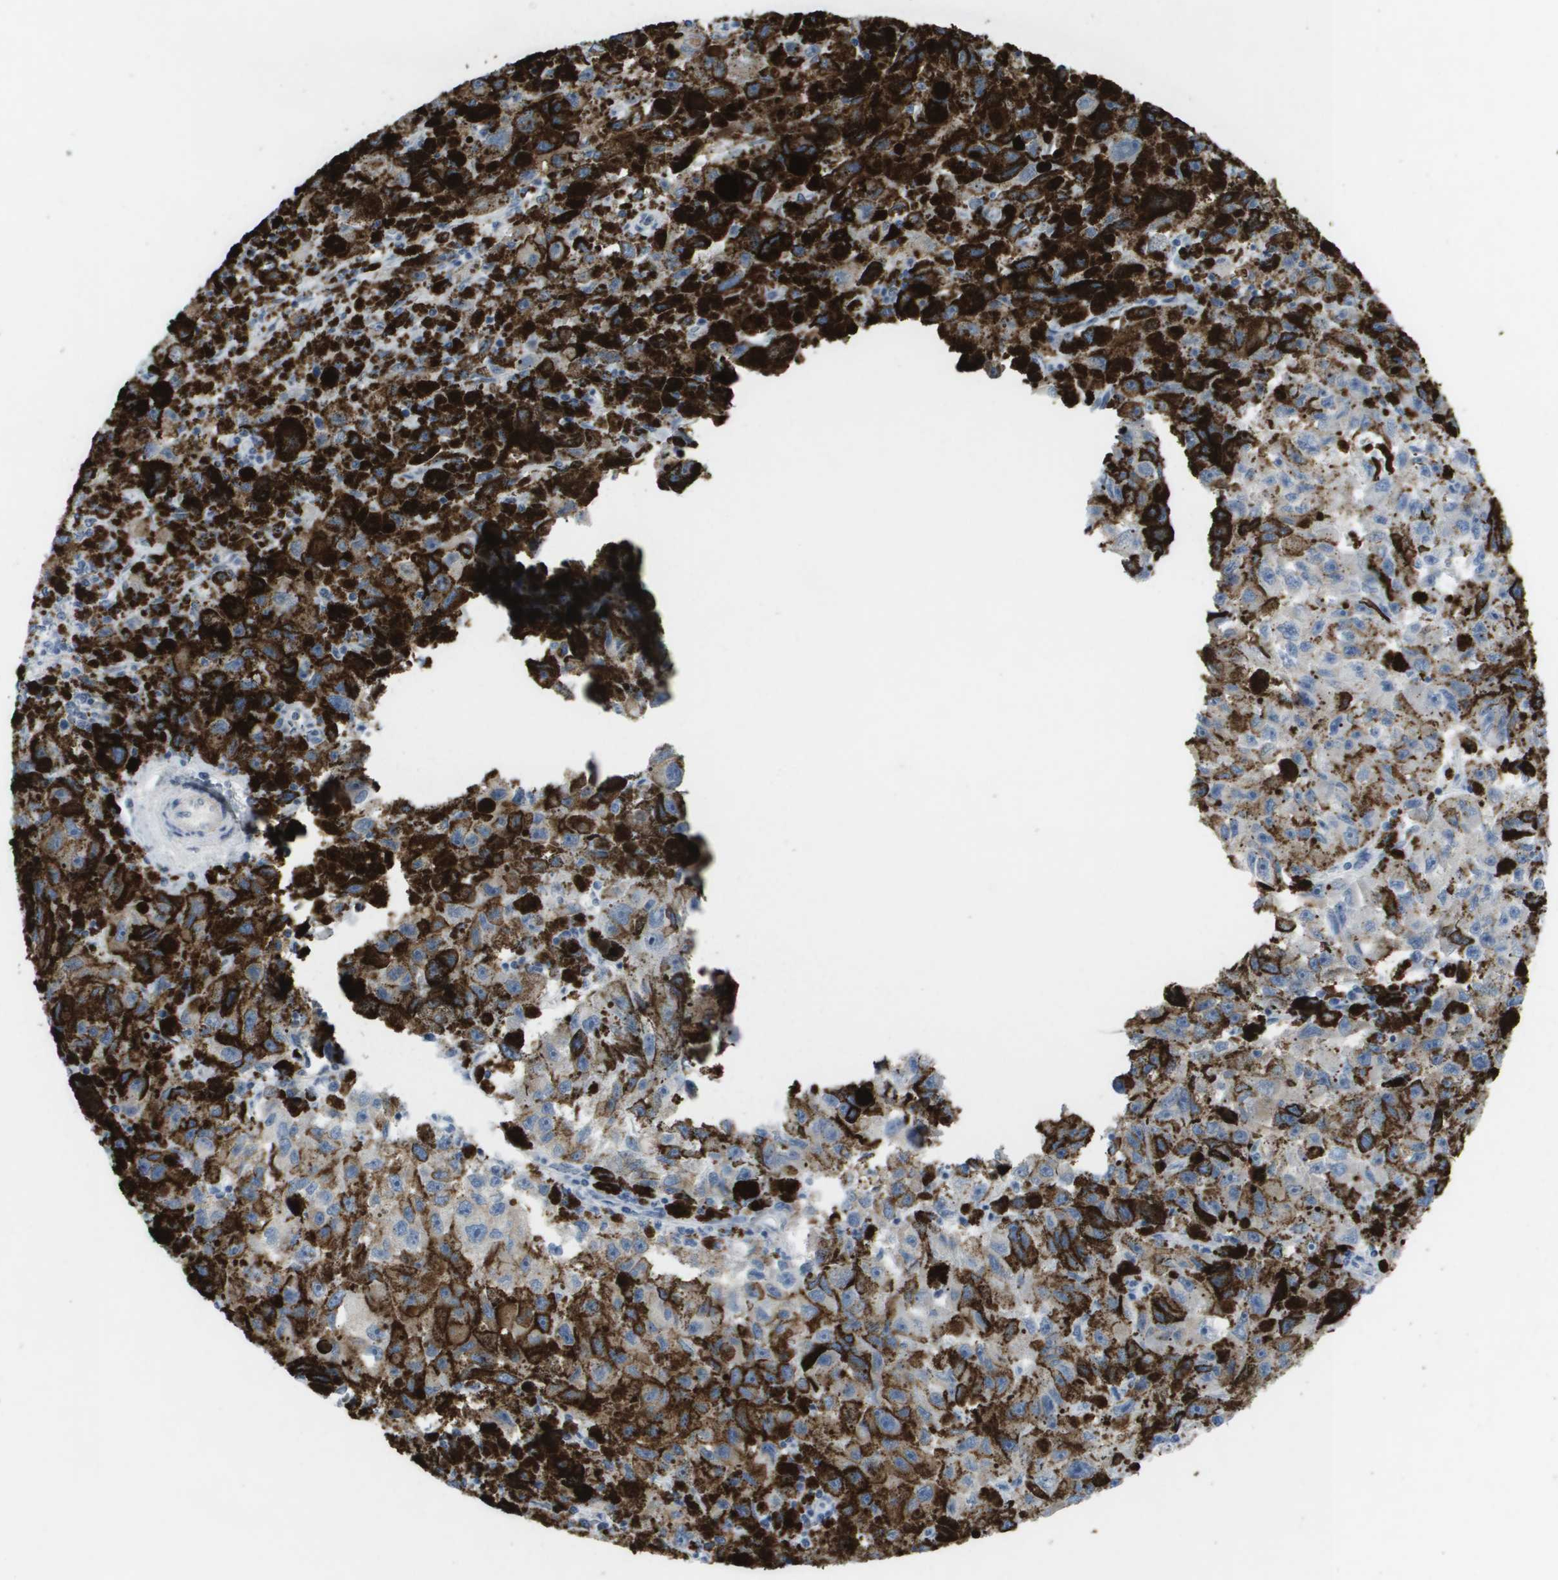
{"staining": {"intensity": "moderate", "quantity": "<25%", "location": "cytoplasmic/membranous"}, "tissue": "melanoma", "cell_type": "Tumor cells", "image_type": "cancer", "snomed": [{"axis": "morphology", "description": "Malignant melanoma, NOS"}, {"axis": "topography", "description": "Skin"}], "caption": "Protein expression analysis of malignant melanoma displays moderate cytoplasmic/membranous expression in about <25% of tumor cells.", "gene": "TMEM223", "patient": {"sex": "female", "age": 104}}